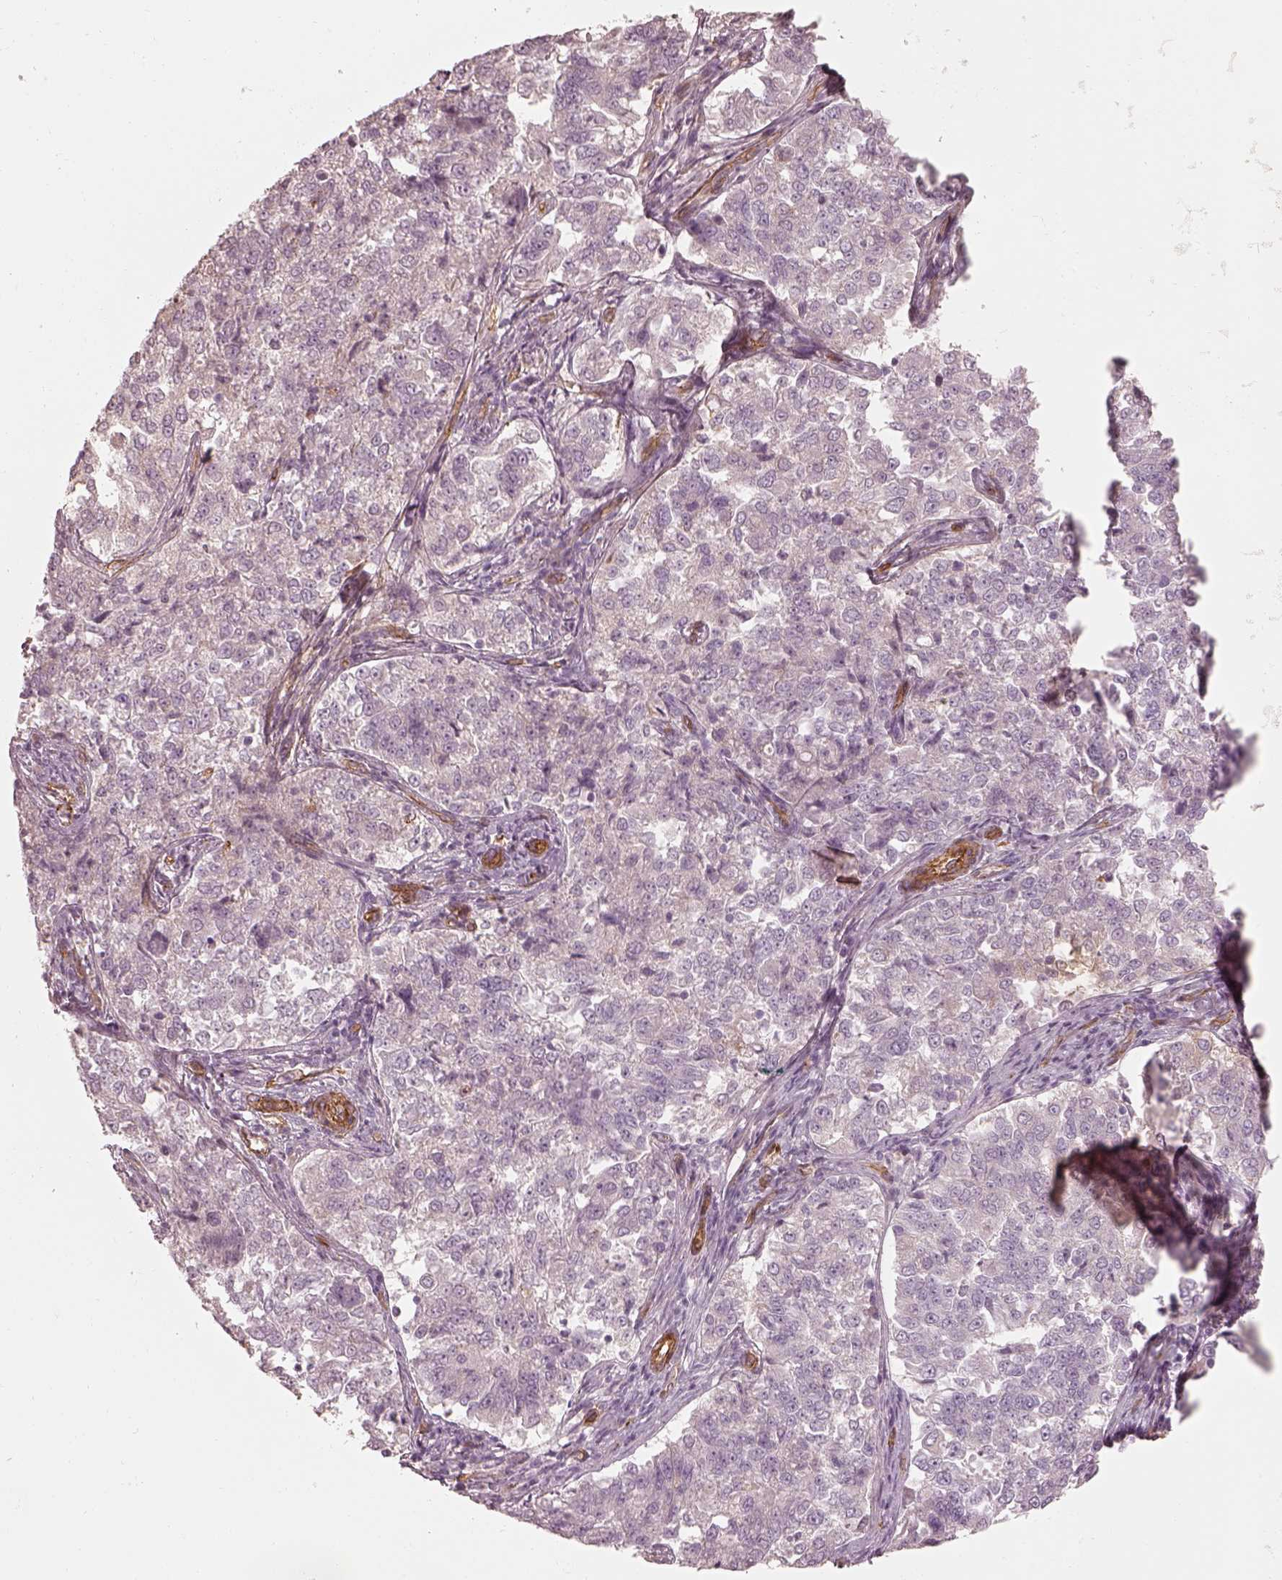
{"staining": {"intensity": "negative", "quantity": "none", "location": "none"}, "tissue": "endometrial cancer", "cell_type": "Tumor cells", "image_type": "cancer", "snomed": [{"axis": "morphology", "description": "Adenocarcinoma, NOS"}, {"axis": "topography", "description": "Endometrium"}], "caption": "A high-resolution image shows immunohistochemistry (IHC) staining of adenocarcinoma (endometrial), which reveals no significant staining in tumor cells.", "gene": "CRYM", "patient": {"sex": "female", "age": 43}}